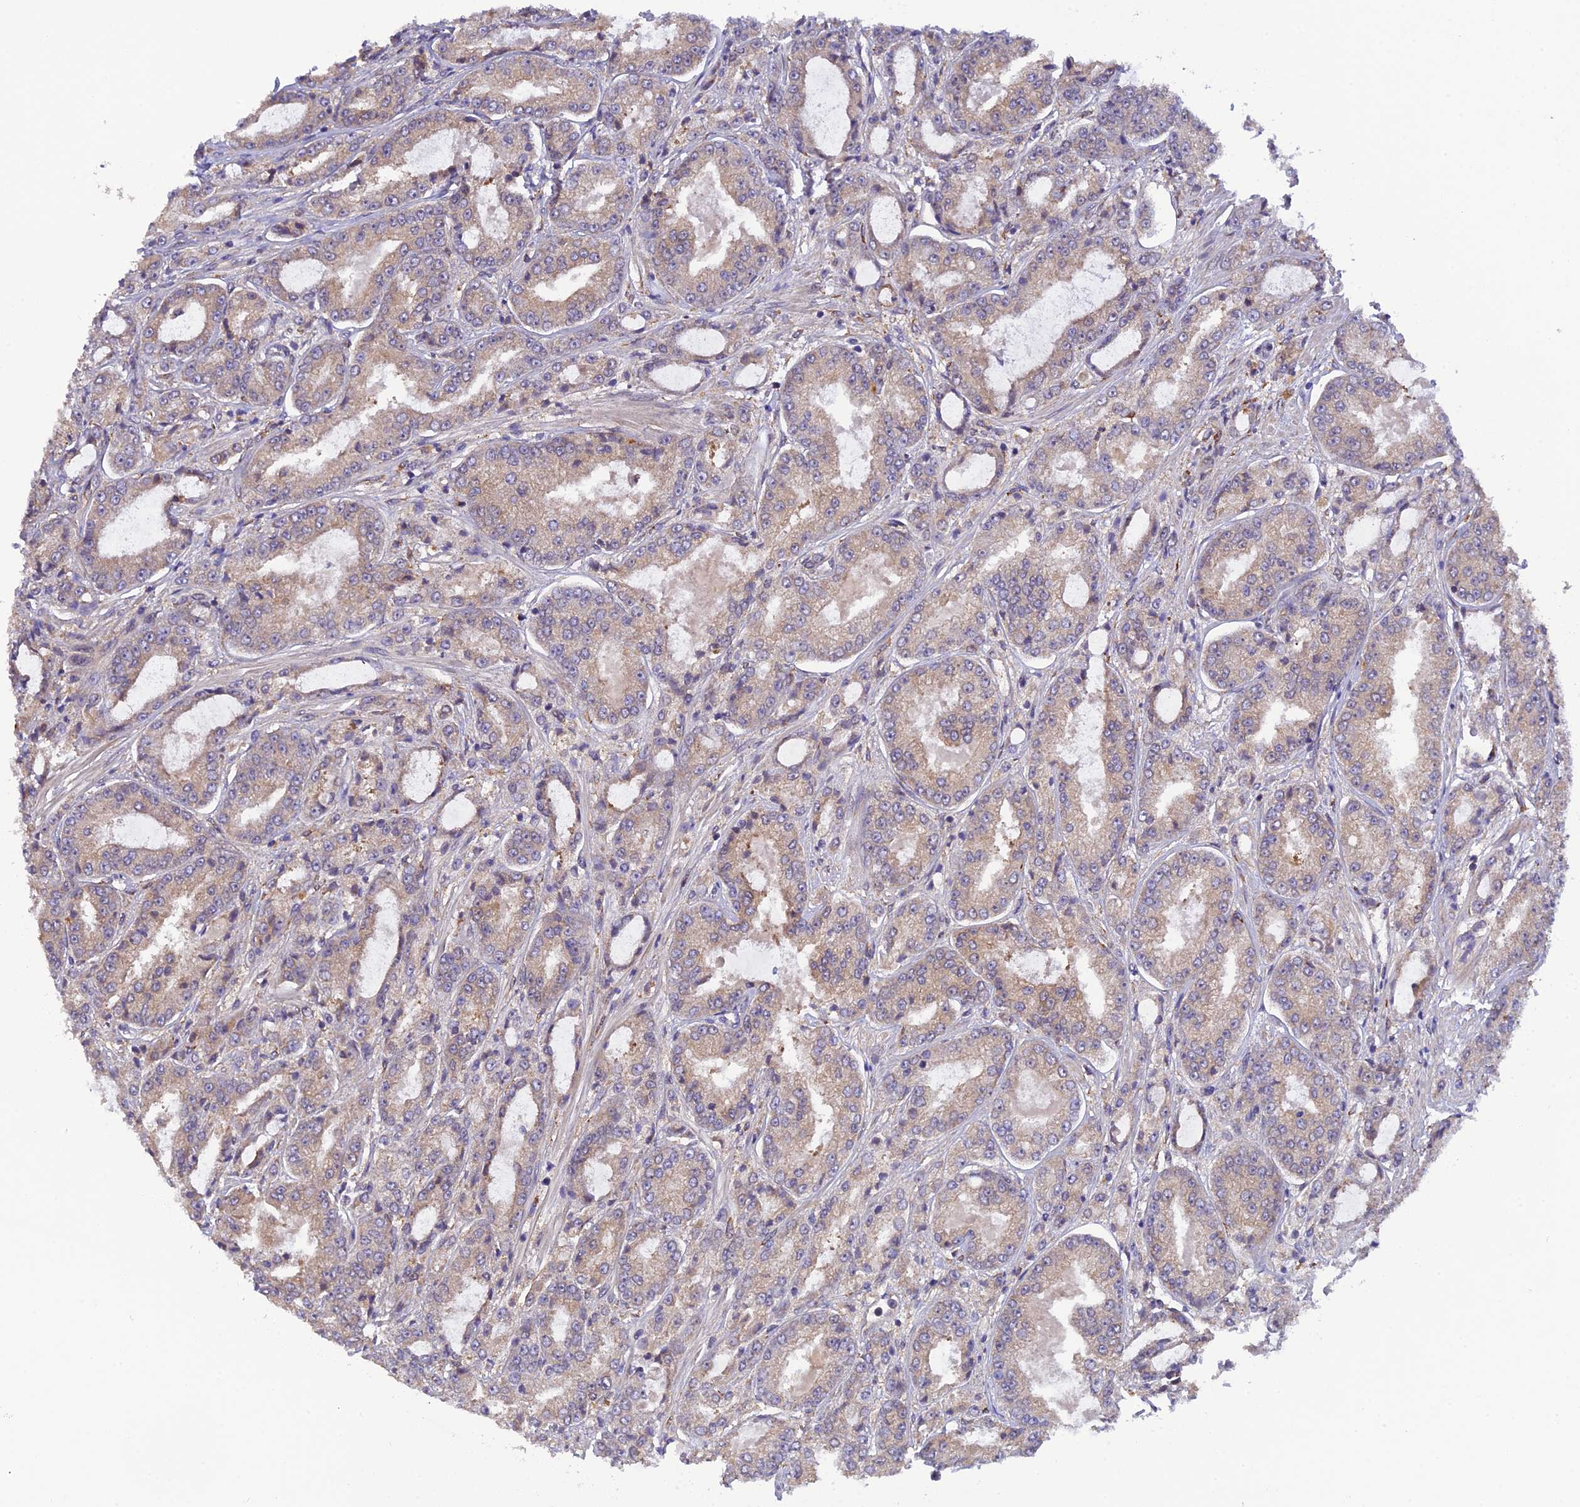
{"staining": {"intensity": "moderate", "quantity": "25%-75%", "location": "cytoplasmic/membranous"}, "tissue": "prostate cancer", "cell_type": "Tumor cells", "image_type": "cancer", "snomed": [{"axis": "morphology", "description": "Adenocarcinoma, High grade"}, {"axis": "topography", "description": "Prostate"}], "caption": "Moderate cytoplasmic/membranous positivity for a protein is seen in about 25%-75% of tumor cells of adenocarcinoma (high-grade) (prostate) using IHC.", "gene": "P3H3", "patient": {"sex": "male", "age": 71}}